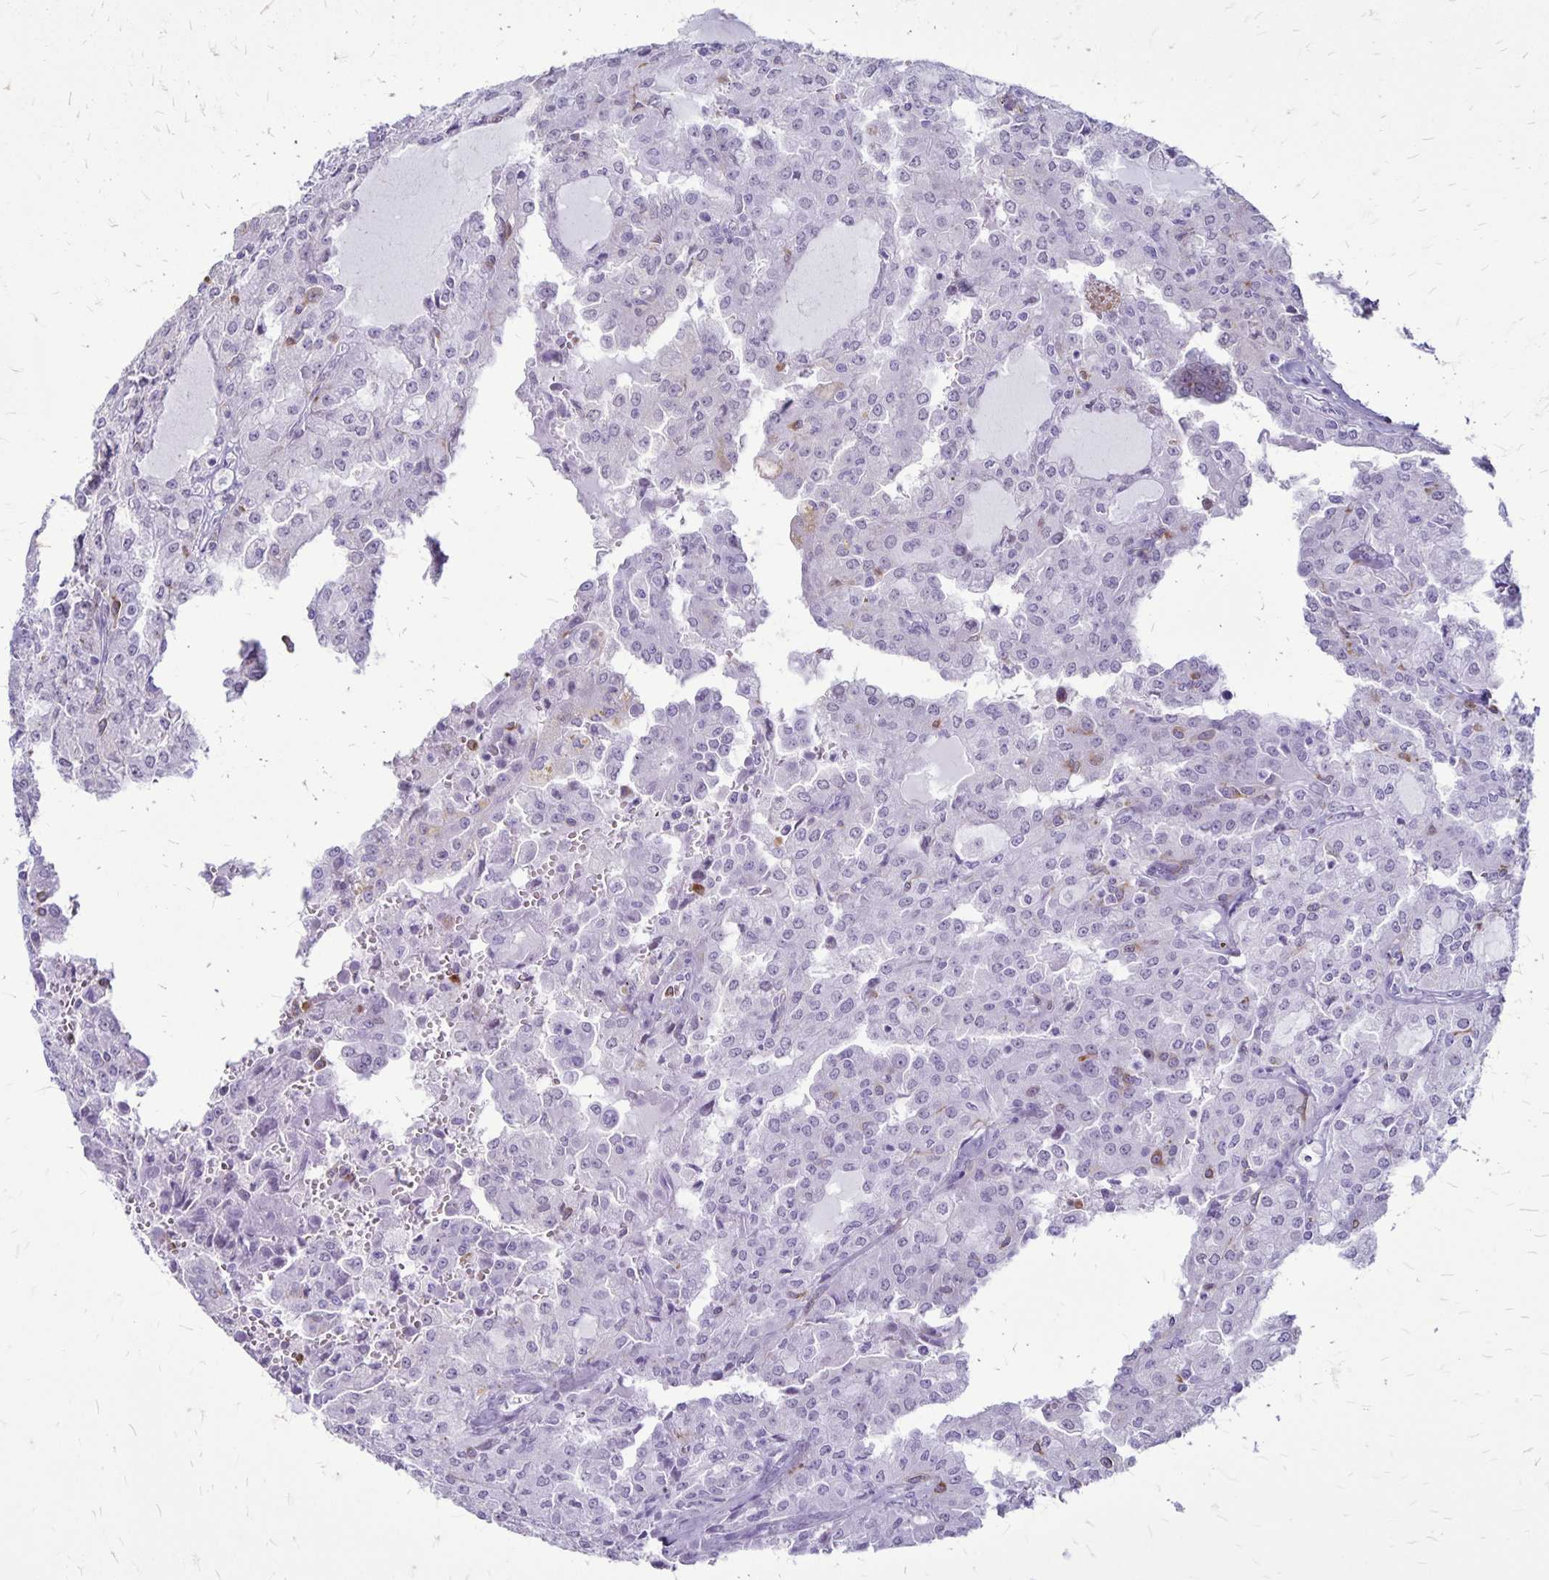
{"staining": {"intensity": "negative", "quantity": "none", "location": "none"}, "tissue": "head and neck cancer", "cell_type": "Tumor cells", "image_type": "cancer", "snomed": [{"axis": "morphology", "description": "Adenocarcinoma, NOS"}, {"axis": "topography", "description": "Head-Neck"}], "caption": "Human adenocarcinoma (head and neck) stained for a protein using immunohistochemistry exhibits no expression in tumor cells.", "gene": "RTN1", "patient": {"sex": "male", "age": 64}}